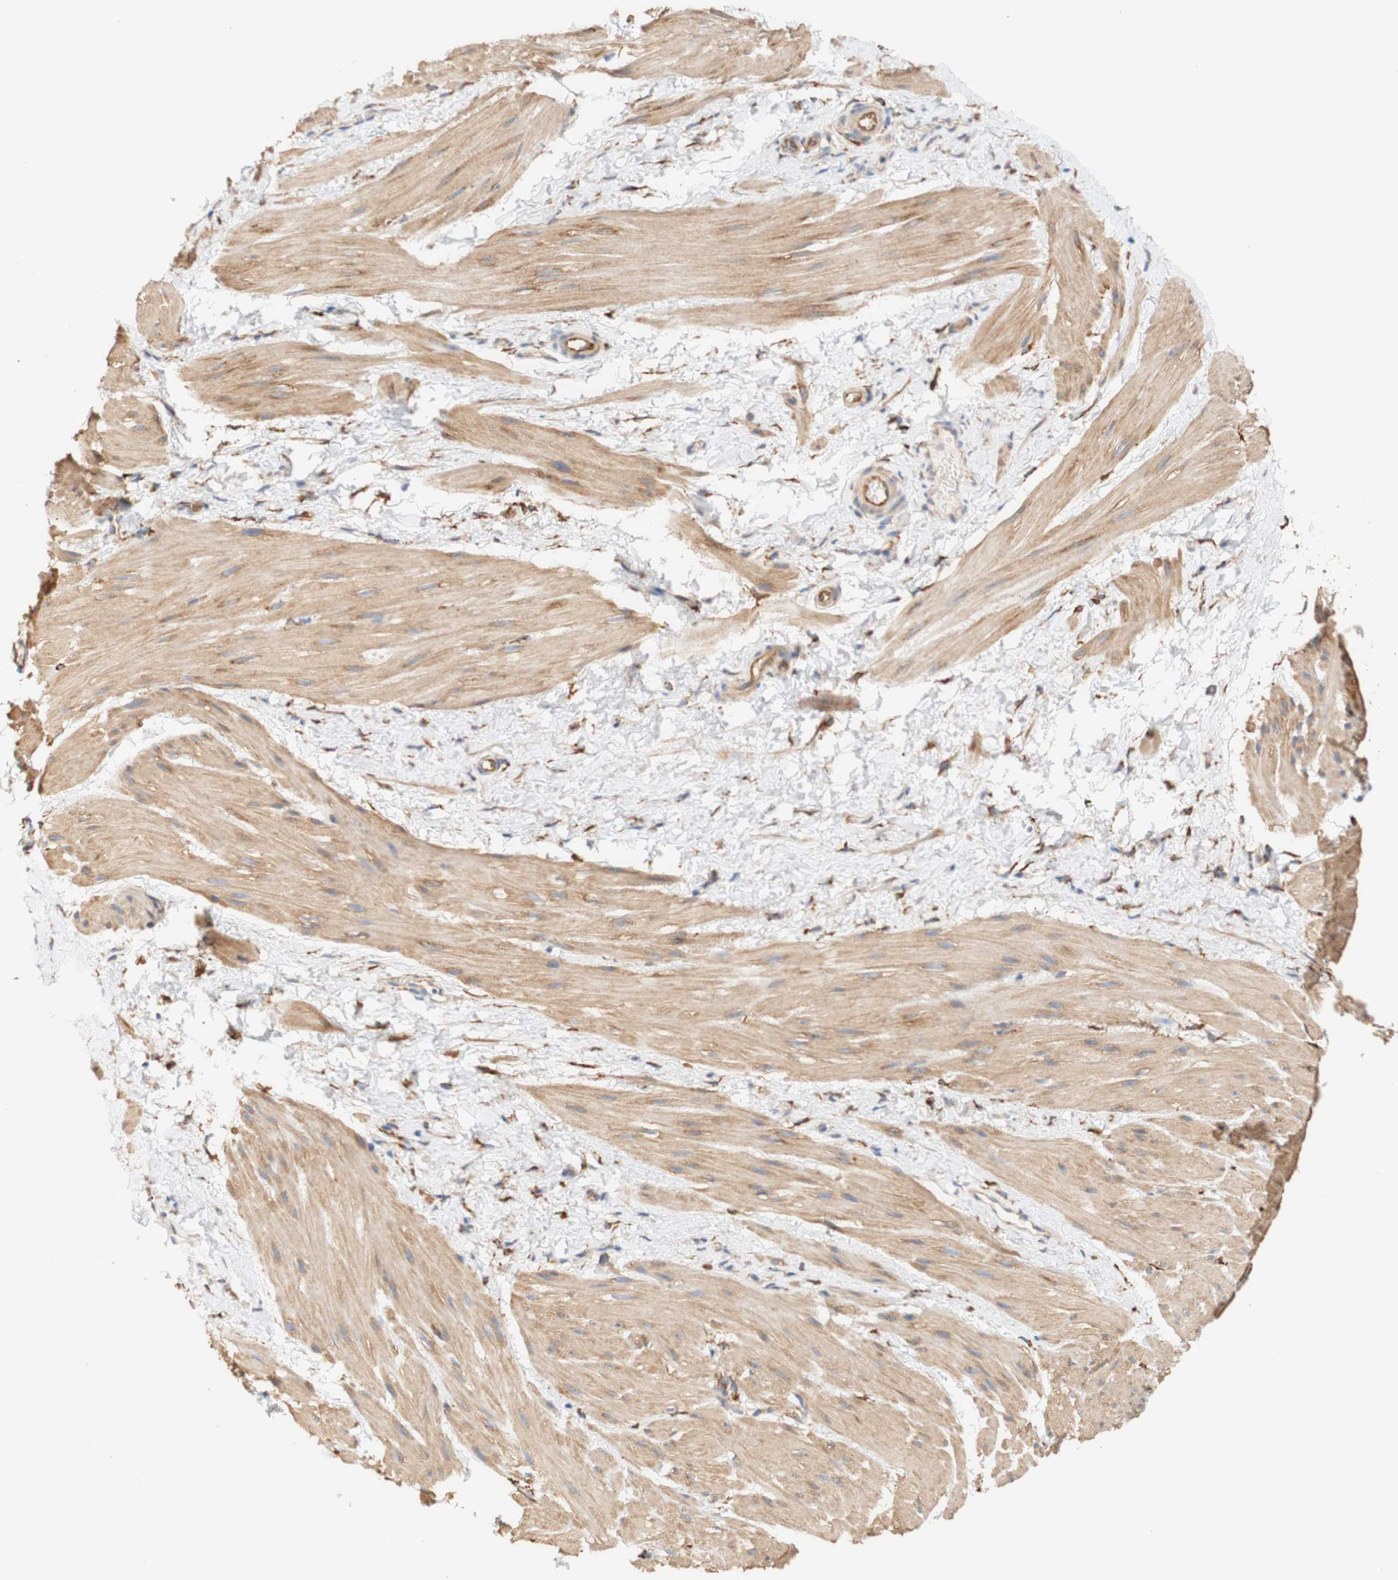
{"staining": {"intensity": "moderate", "quantity": ">75%", "location": "cytoplasmic/membranous"}, "tissue": "smooth muscle", "cell_type": "Smooth muscle cells", "image_type": "normal", "snomed": [{"axis": "morphology", "description": "Normal tissue, NOS"}, {"axis": "topography", "description": "Smooth muscle"}], "caption": "DAB (3,3'-diaminobenzidine) immunohistochemical staining of unremarkable human smooth muscle displays moderate cytoplasmic/membranous protein expression in about >75% of smooth muscle cells. Using DAB (brown) and hematoxylin (blue) stains, captured at high magnification using brightfield microscopy.", "gene": "EIF2AK4", "patient": {"sex": "male", "age": 16}}